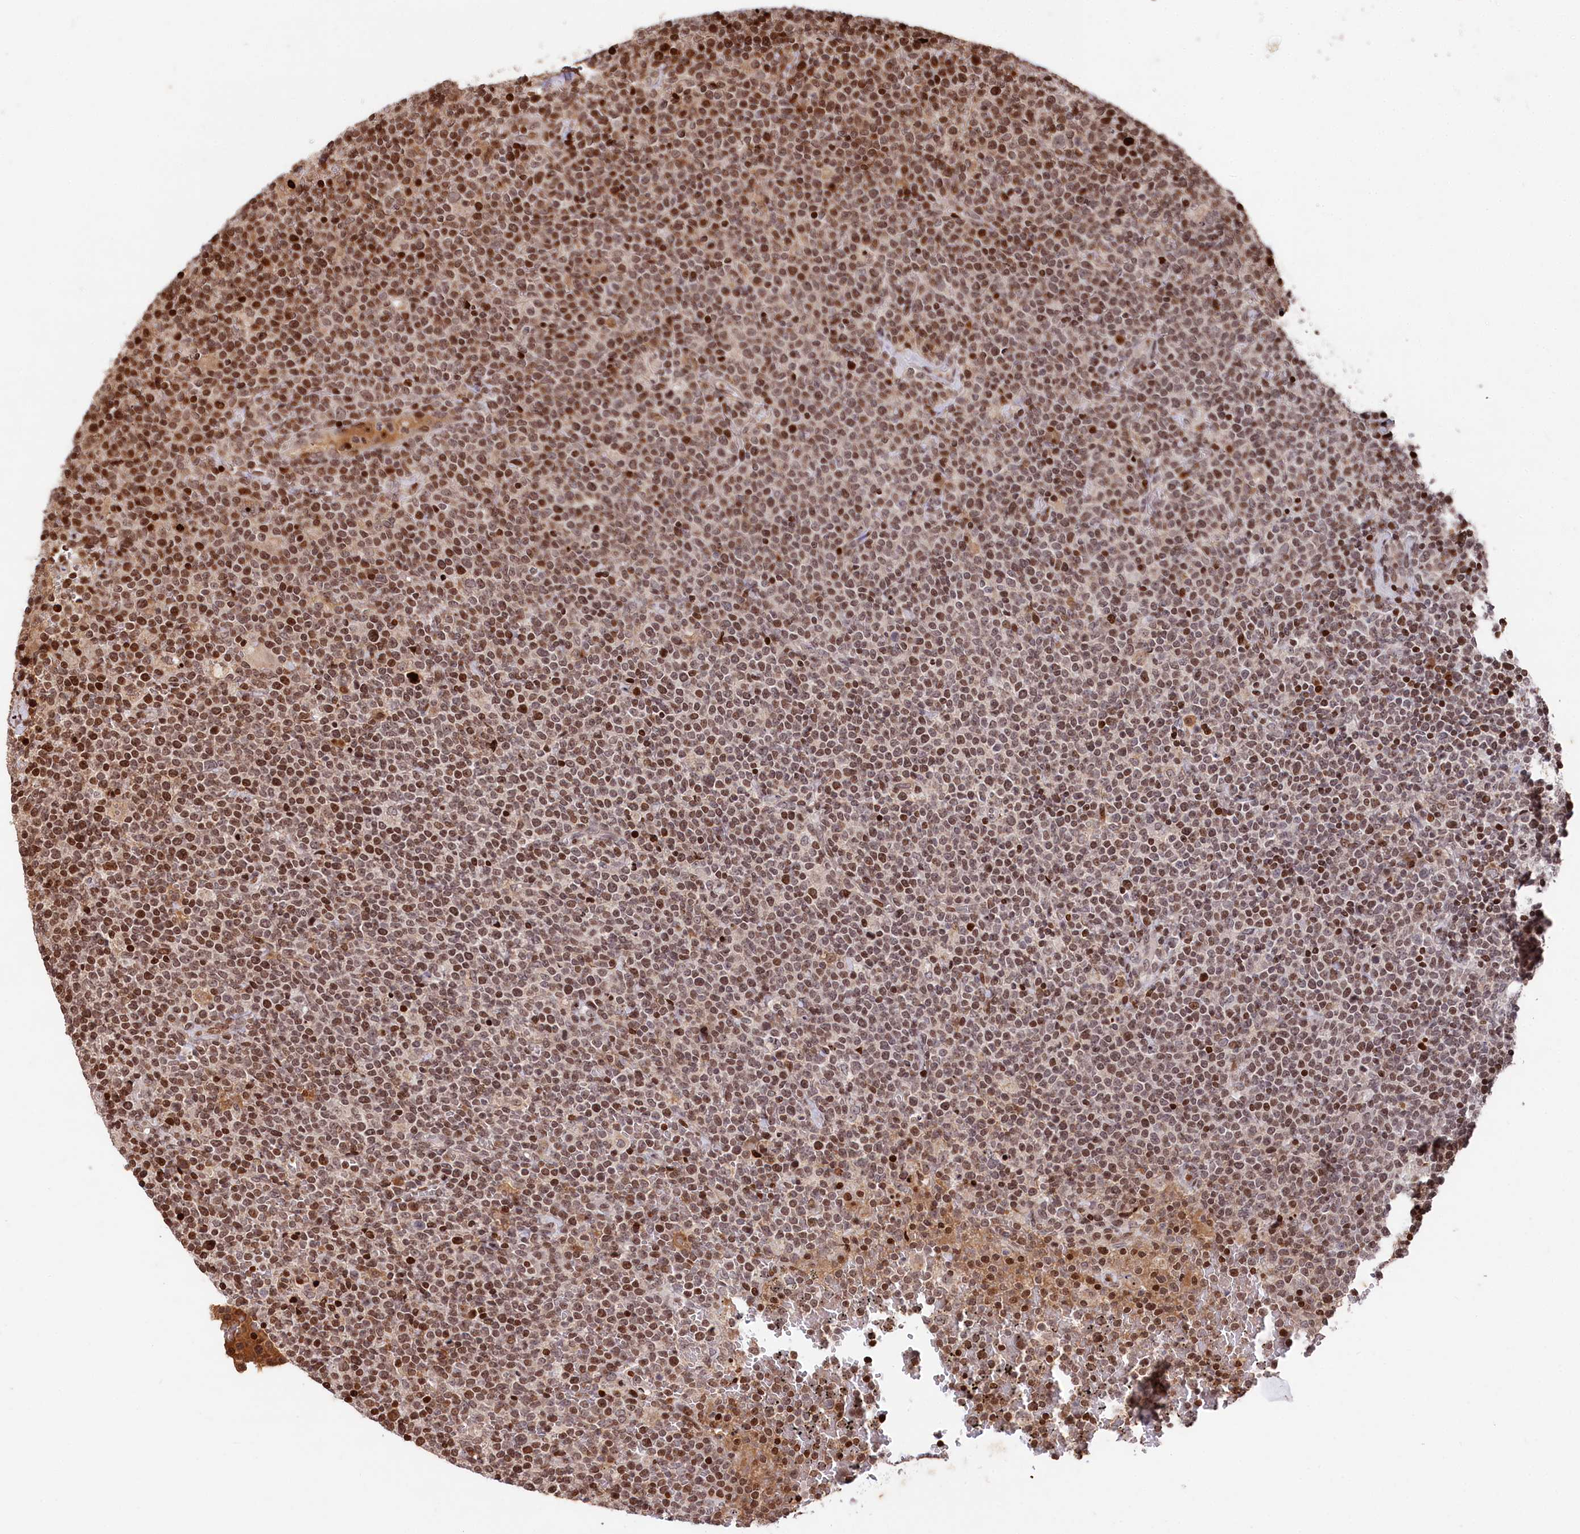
{"staining": {"intensity": "moderate", "quantity": ">75%", "location": "nuclear"}, "tissue": "lymphoma", "cell_type": "Tumor cells", "image_type": "cancer", "snomed": [{"axis": "morphology", "description": "Malignant lymphoma, non-Hodgkin's type, High grade"}, {"axis": "topography", "description": "Lymph node"}], "caption": "Human lymphoma stained with a protein marker displays moderate staining in tumor cells.", "gene": "MCF2L2", "patient": {"sex": "male", "age": 61}}